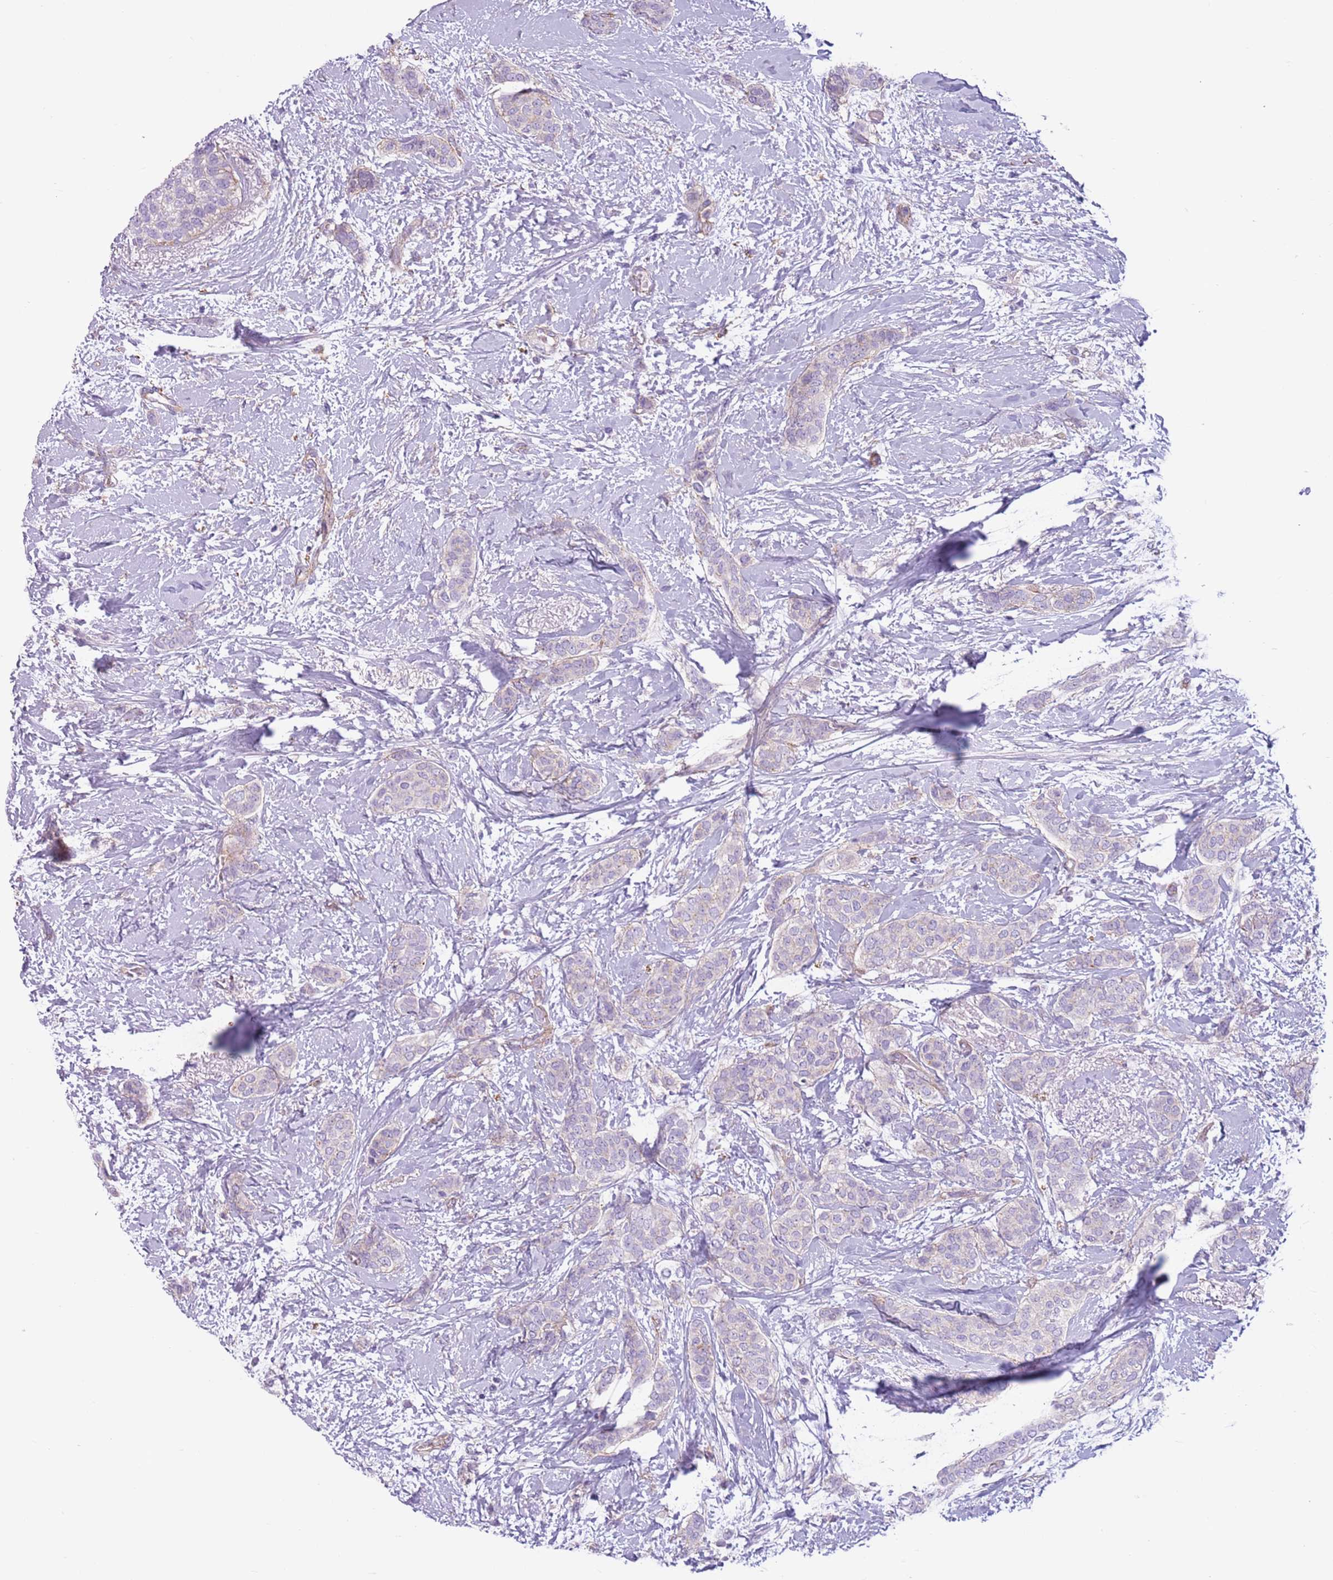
{"staining": {"intensity": "negative", "quantity": "none", "location": "none"}, "tissue": "breast cancer", "cell_type": "Tumor cells", "image_type": "cancer", "snomed": [{"axis": "morphology", "description": "Duct carcinoma"}, {"axis": "topography", "description": "Breast"}], "caption": "DAB (3,3'-diaminobenzidine) immunohistochemical staining of breast cancer shows no significant staining in tumor cells.", "gene": "SNX6", "patient": {"sex": "female", "age": 72}}